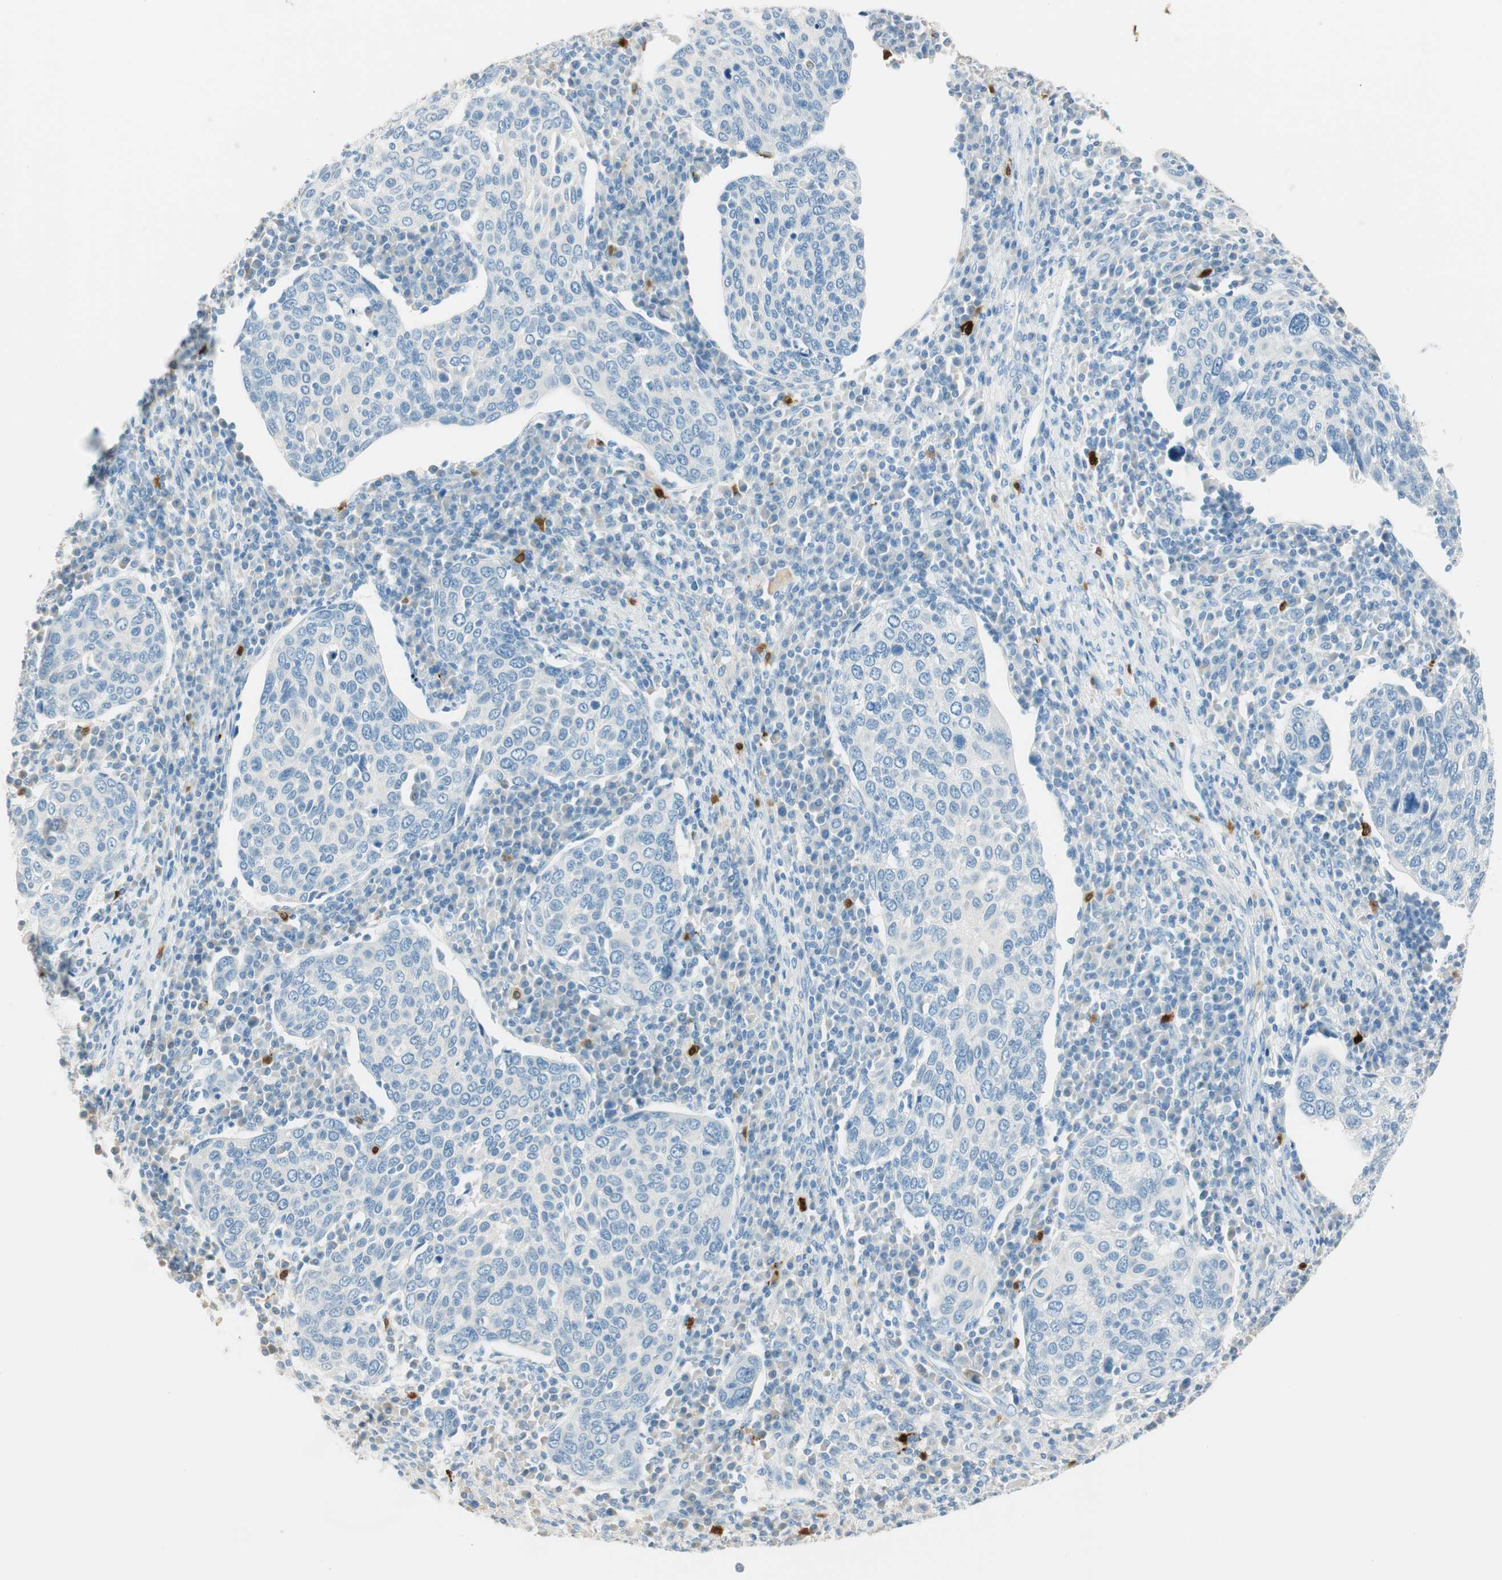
{"staining": {"intensity": "negative", "quantity": "none", "location": "none"}, "tissue": "cervical cancer", "cell_type": "Tumor cells", "image_type": "cancer", "snomed": [{"axis": "morphology", "description": "Squamous cell carcinoma, NOS"}, {"axis": "topography", "description": "Cervix"}], "caption": "Tumor cells show no significant protein staining in cervical squamous cell carcinoma.", "gene": "HPGD", "patient": {"sex": "female", "age": 40}}